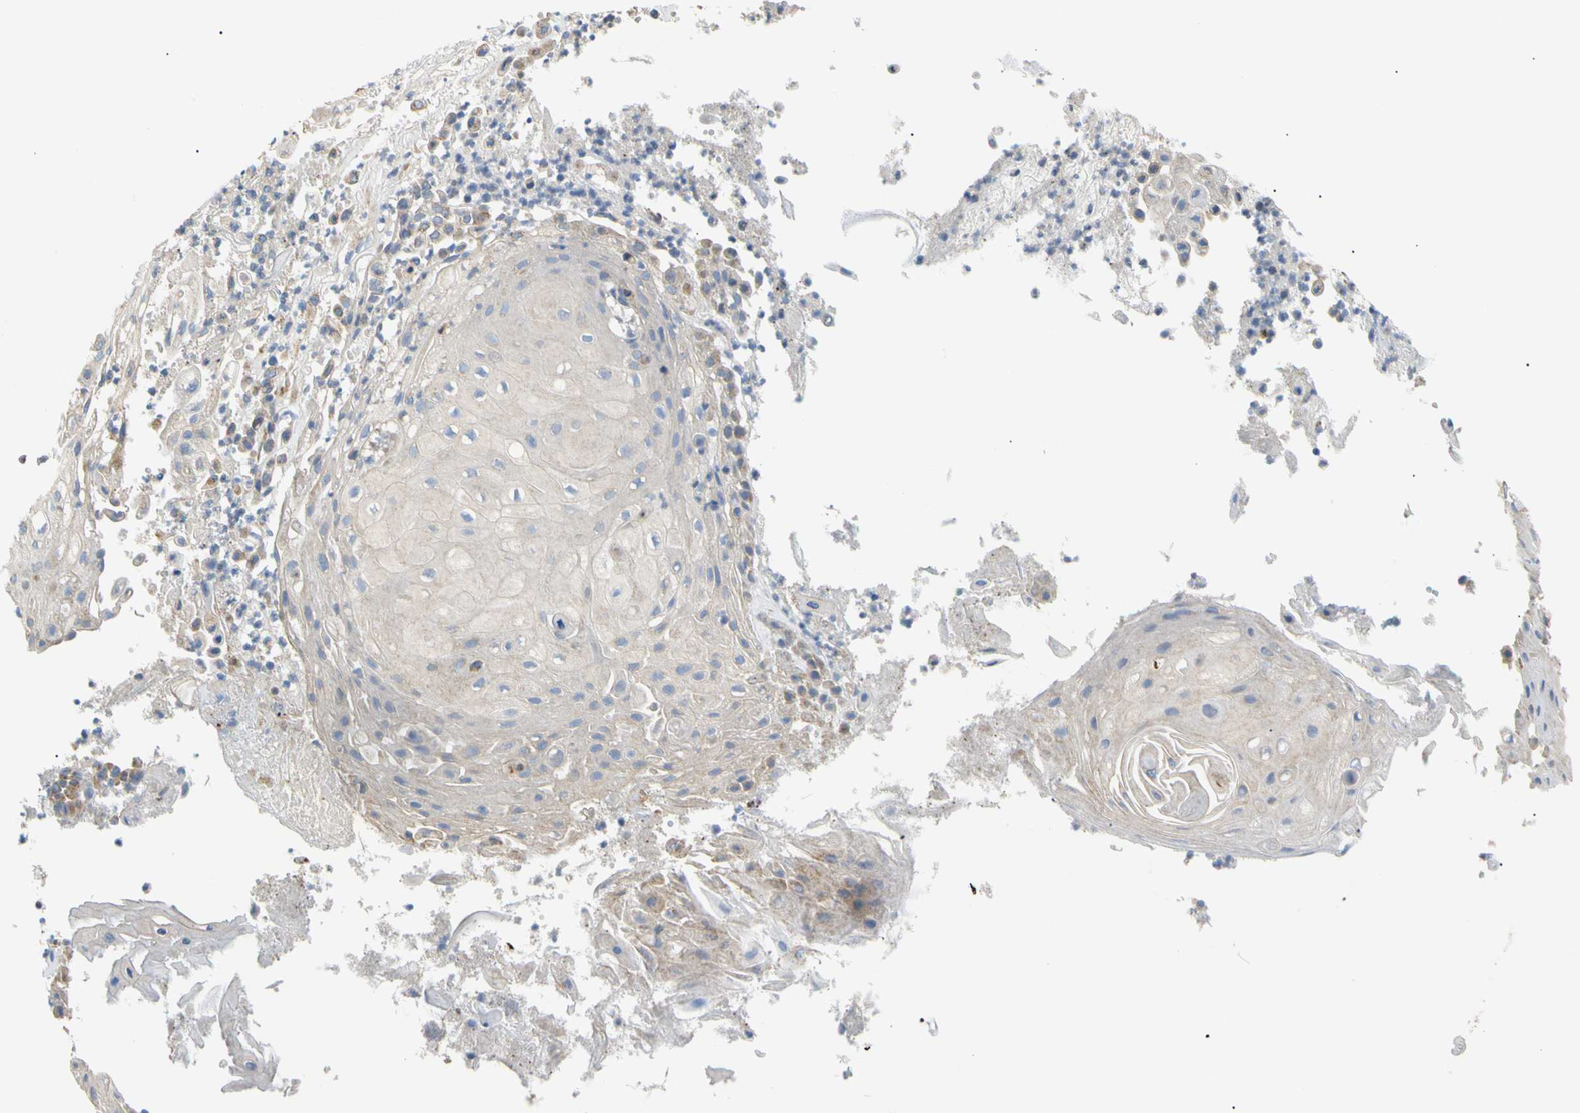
{"staining": {"intensity": "negative", "quantity": "none", "location": "none"}, "tissue": "skin cancer", "cell_type": "Tumor cells", "image_type": "cancer", "snomed": [{"axis": "morphology", "description": "Squamous cell carcinoma, NOS"}, {"axis": "topography", "description": "Skin"}], "caption": "There is no significant expression in tumor cells of skin squamous cell carcinoma.", "gene": "PLGRKT", "patient": {"sex": "male", "age": 65}}